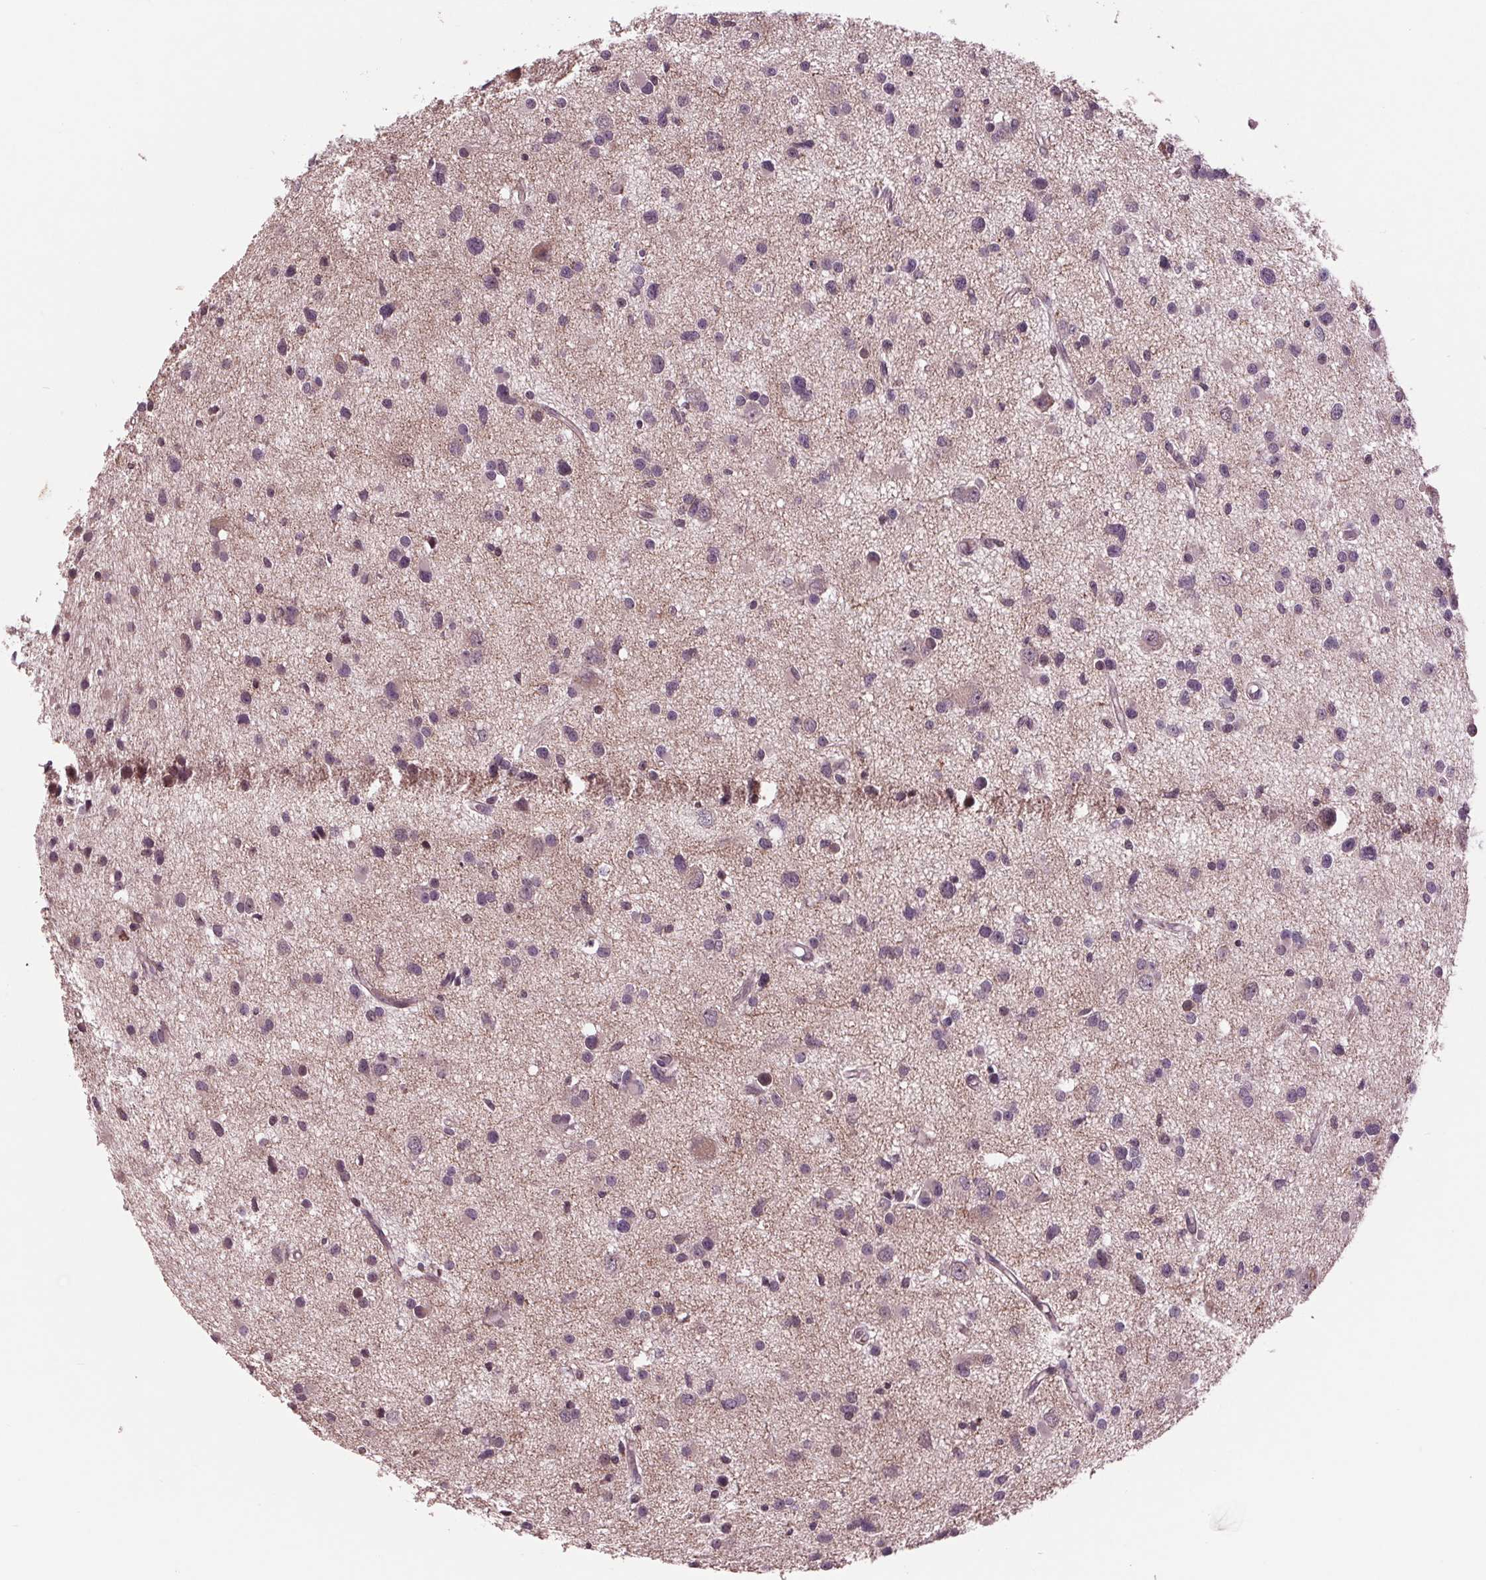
{"staining": {"intensity": "negative", "quantity": "none", "location": "none"}, "tissue": "glioma", "cell_type": "Tumor cells", "image_type": "cancer", "snomed": [{"axis": "morphology", "description": "Glioma, malignant, High grade"}, {"axis": "topography", "description": "Brain"}], "caption": "This is an IHC image of human glioma. There is no staining in tumor cells.", "gene": "MAPK8", "patient": {"sex": "male", "age": 54}}